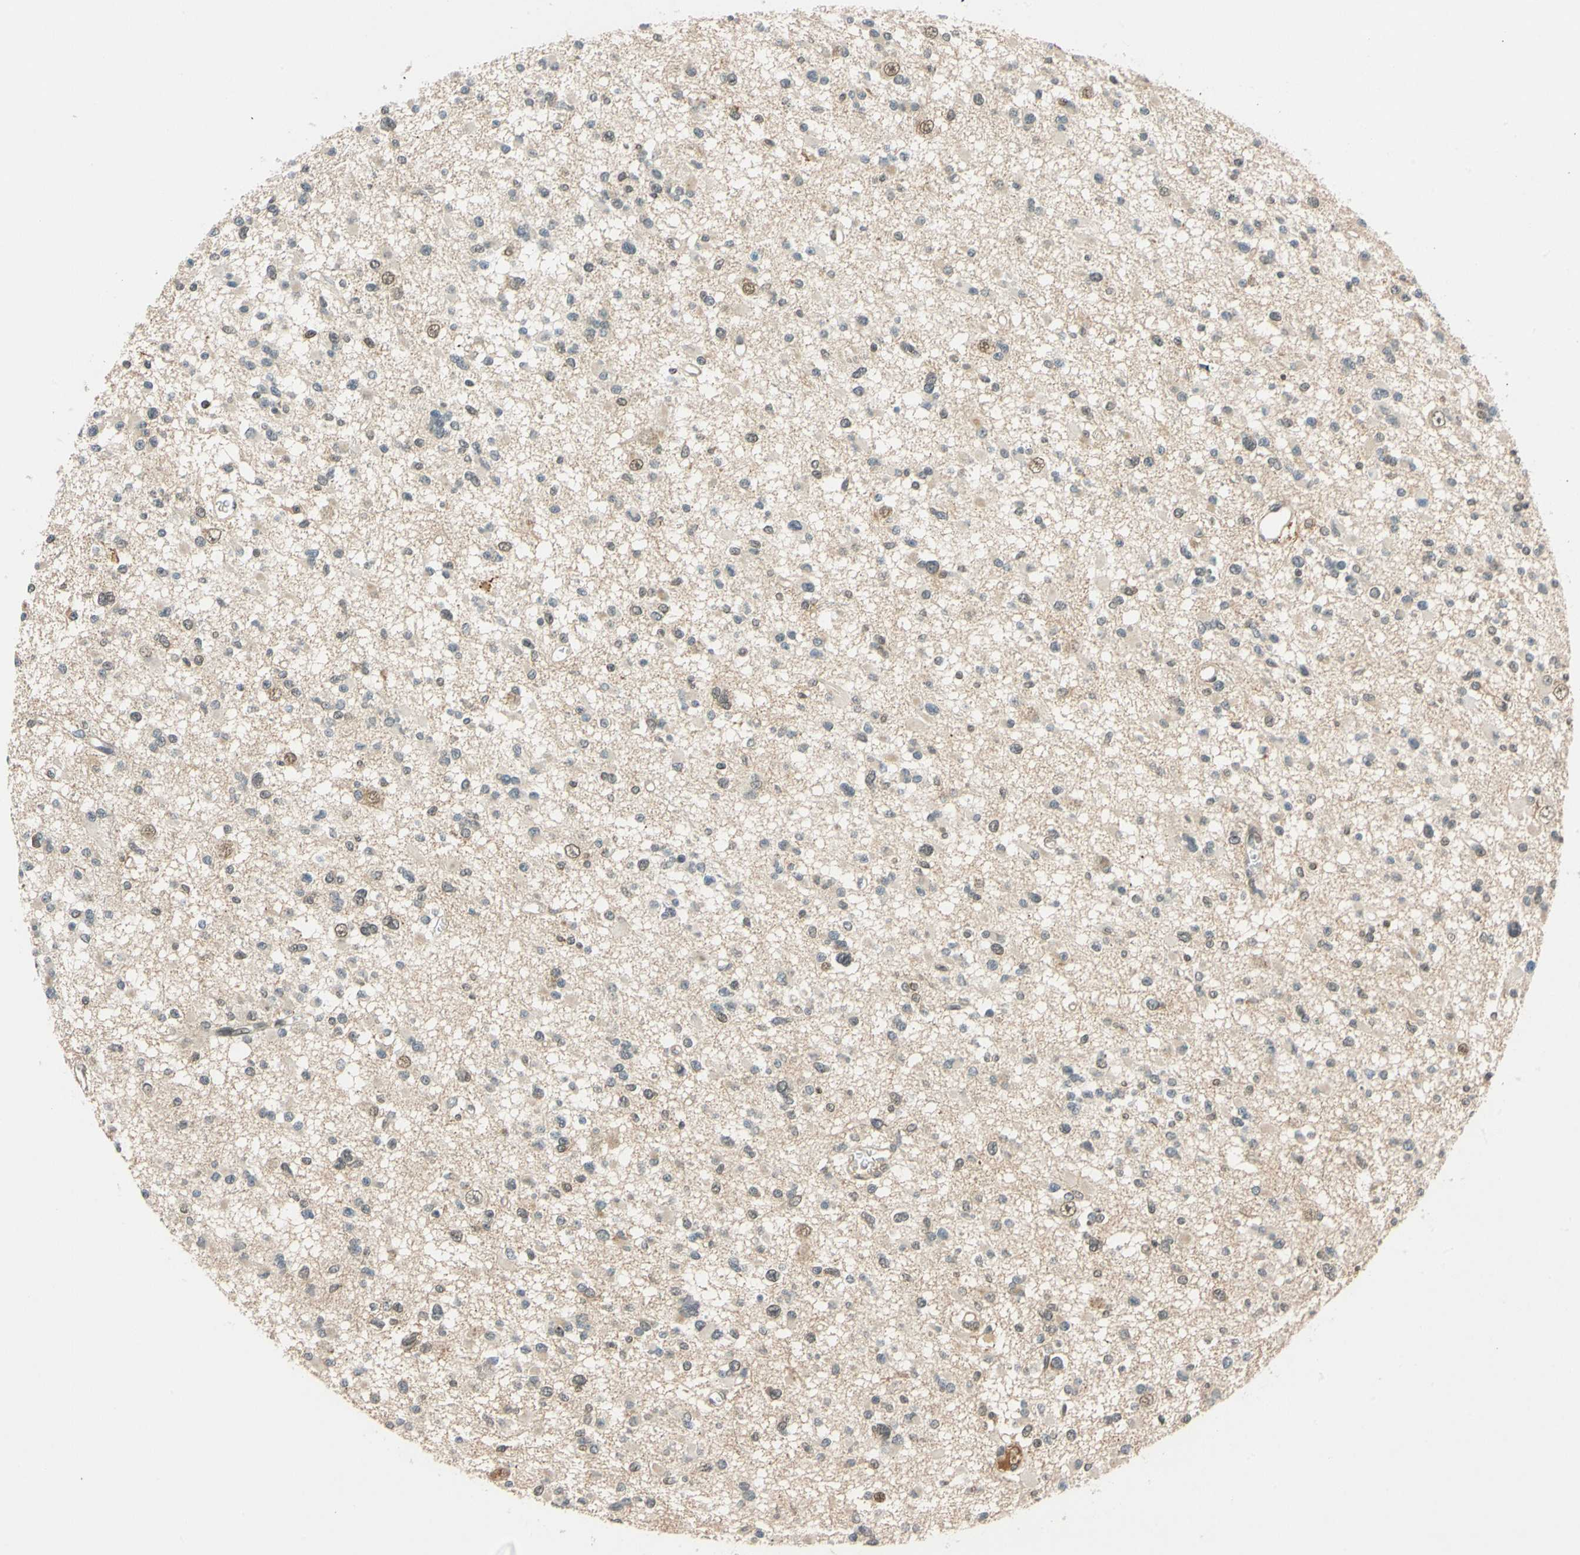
{"staining": {"intensity": "moderate", "quantity": "<25%", "location": "cytoplasmic/membranous,nuclear"}, "tissue": "glioma", "cell_type": "Tumor cells", "image_type": "cancer", "snomed": [{"axis": "morphology", "description": "Glioma, malignant, Low grade"}, {"axis": "topography", "description": "Brain"}], "caption": "This is an image of immunohistochemistry (IHC) staining of glioma, which shows moderate positivity in the cytoplasmic/membranous and nuclear of tumor cells.", "gene": "POGZ", "patient": {"sex": "female", "age": 22}}